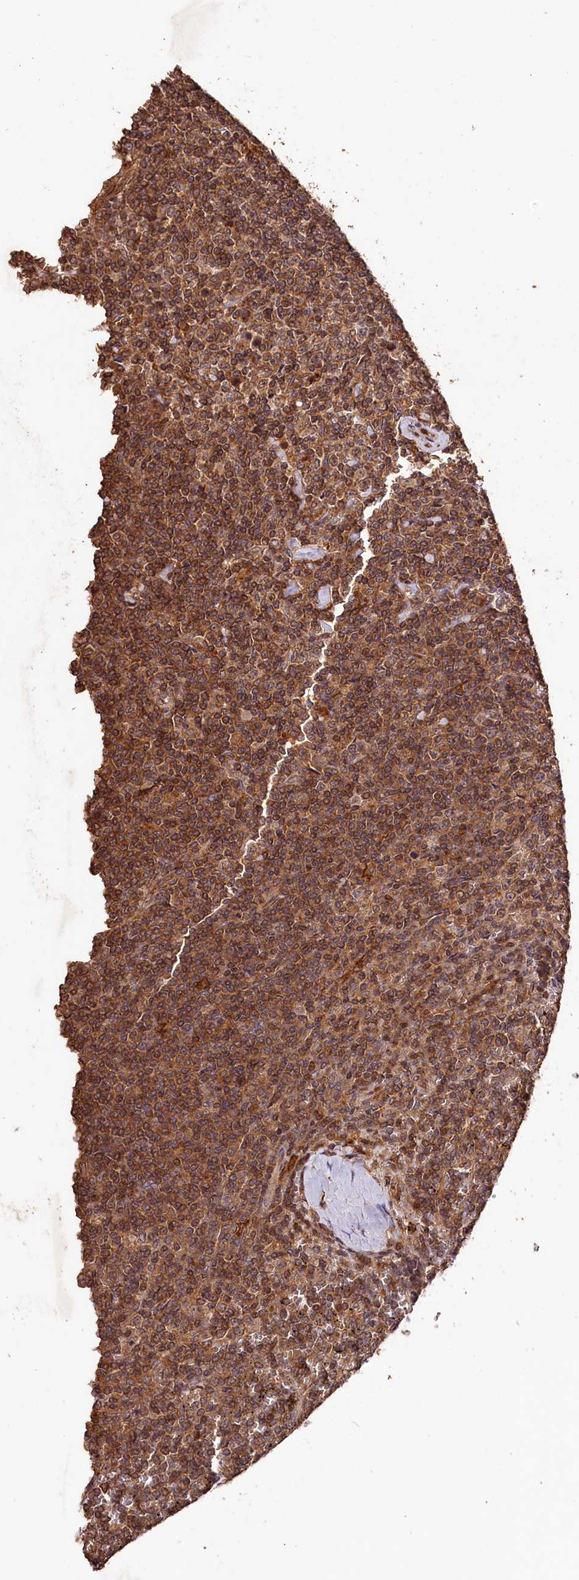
{"staining": {"intensity": "moderate", "quantity": ">75%", "location": "cytoplasmic/membranous,nuclear"}, "tissue": "lymphoma", "cell_type": "Tumor cells", "image_type": "cancer", "snomed": [{"axis": "morphology", "description": "Malignant lymphoma, non-Hodgkin's type, Low grade"}, {"axis": "topography", "description": "Spleen"}], "caption": "Brown immunohistochemical staining in human malignant lymphoma, non-Hodgkin's type (low-grade) reveals moderate cytoplasmic/membranous and nuclear staining in approximately >75% of tumor cells. The staining is performed using DAB brown chromogen to label protein expression. The nuclei are counter-stained blue using hematoxylin.", "gene": "KPTN", "patient": {"sex": "female", "age": 19}}